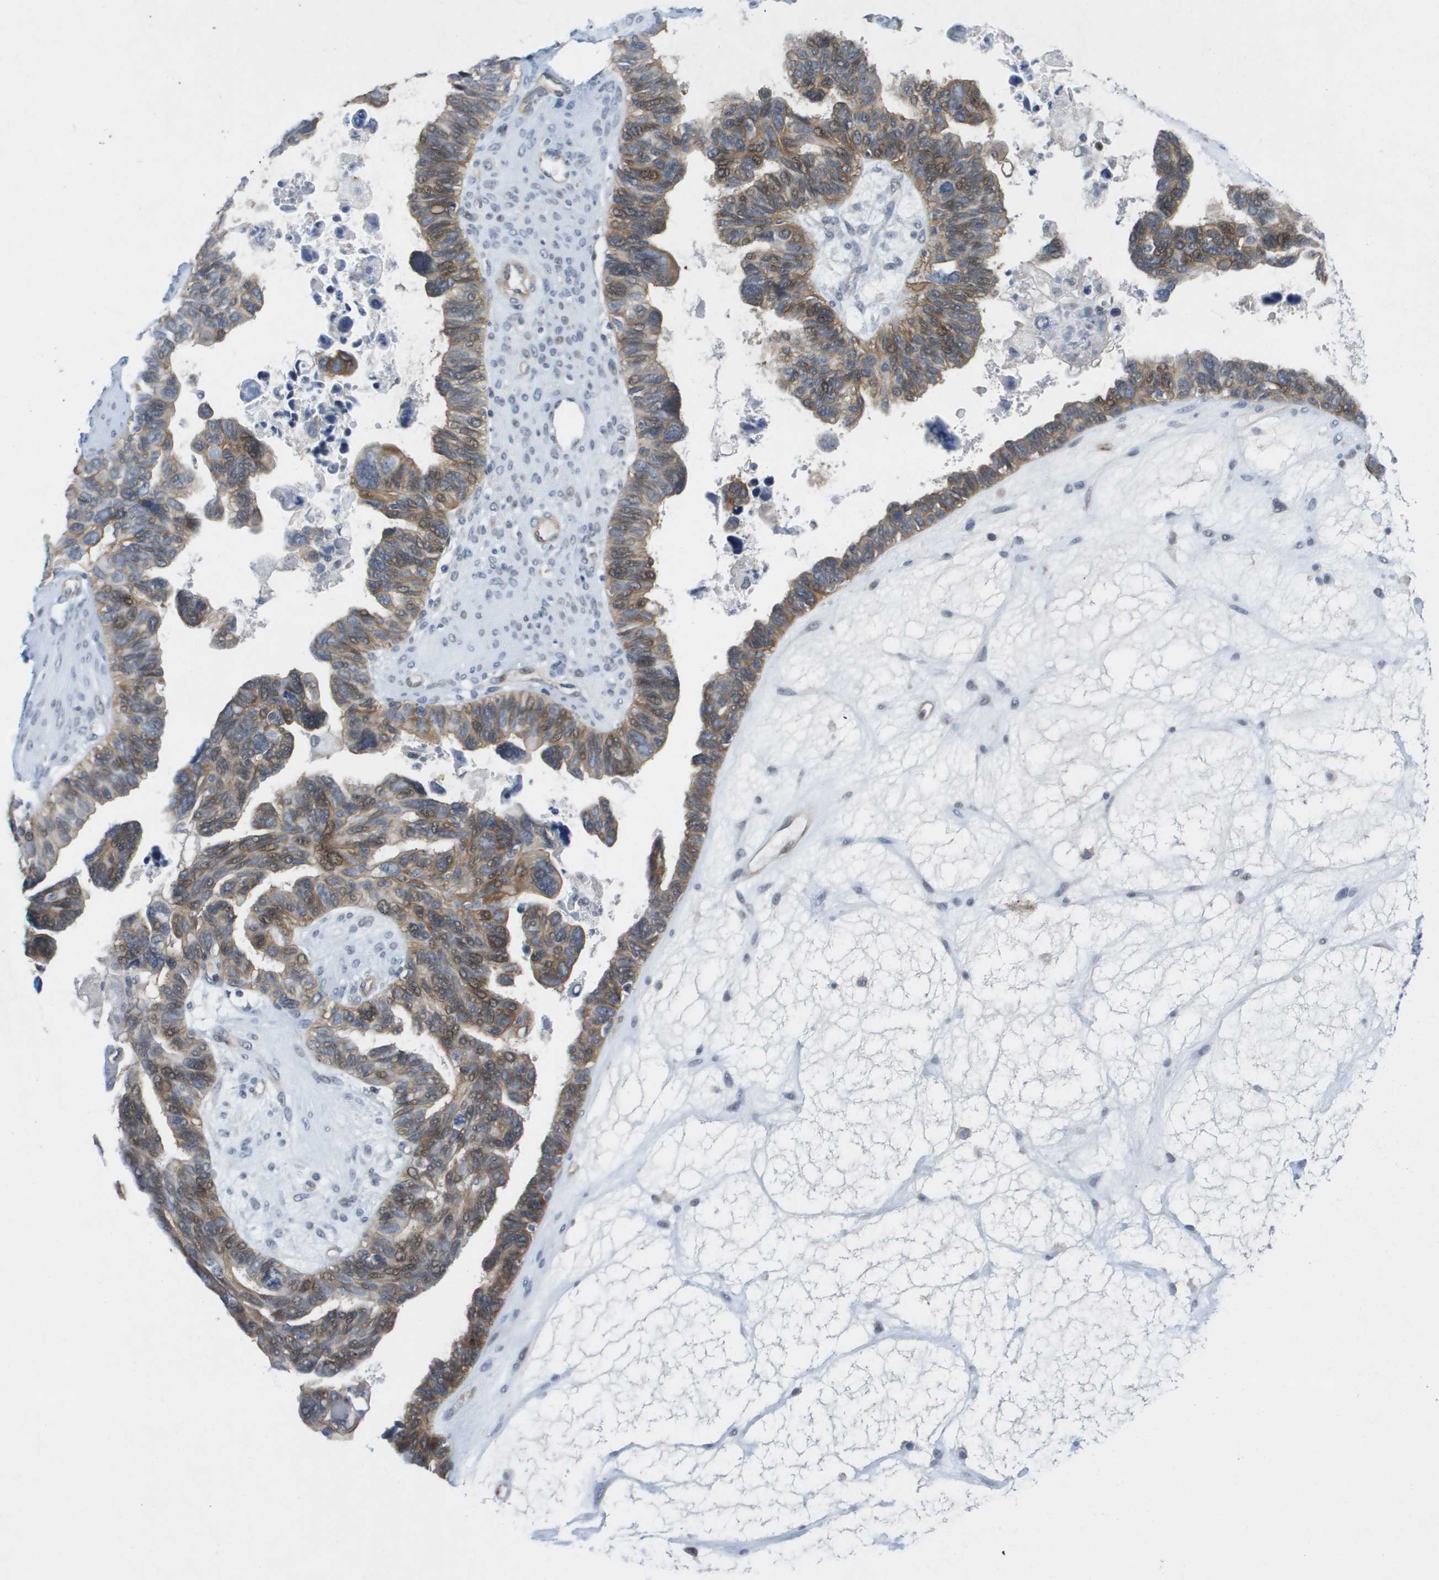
{"staining": {"intensity": "moderate", "quantity": ">75%", "location": "cytoplasmic/membranous"}, "tissue": "ovarian cancer", "cell_type": "Tumor cells", "image_type": "cancer", "snomed": [{"axis": "morphology", "description": "Cystadenocarcinoma, serous, NOS"}, {"axis": "topography", "description": "Ovary"}], "caption": "IHC image of human ovarian serous cystadenocarcinoma stained for a protein (brown), which exhibits medium levels of moderate cytoplasmic/membranous staining in about >75% of tumor cells.", "gene": "MTARC2", "patient": {"sex": "female", "age": 79}}